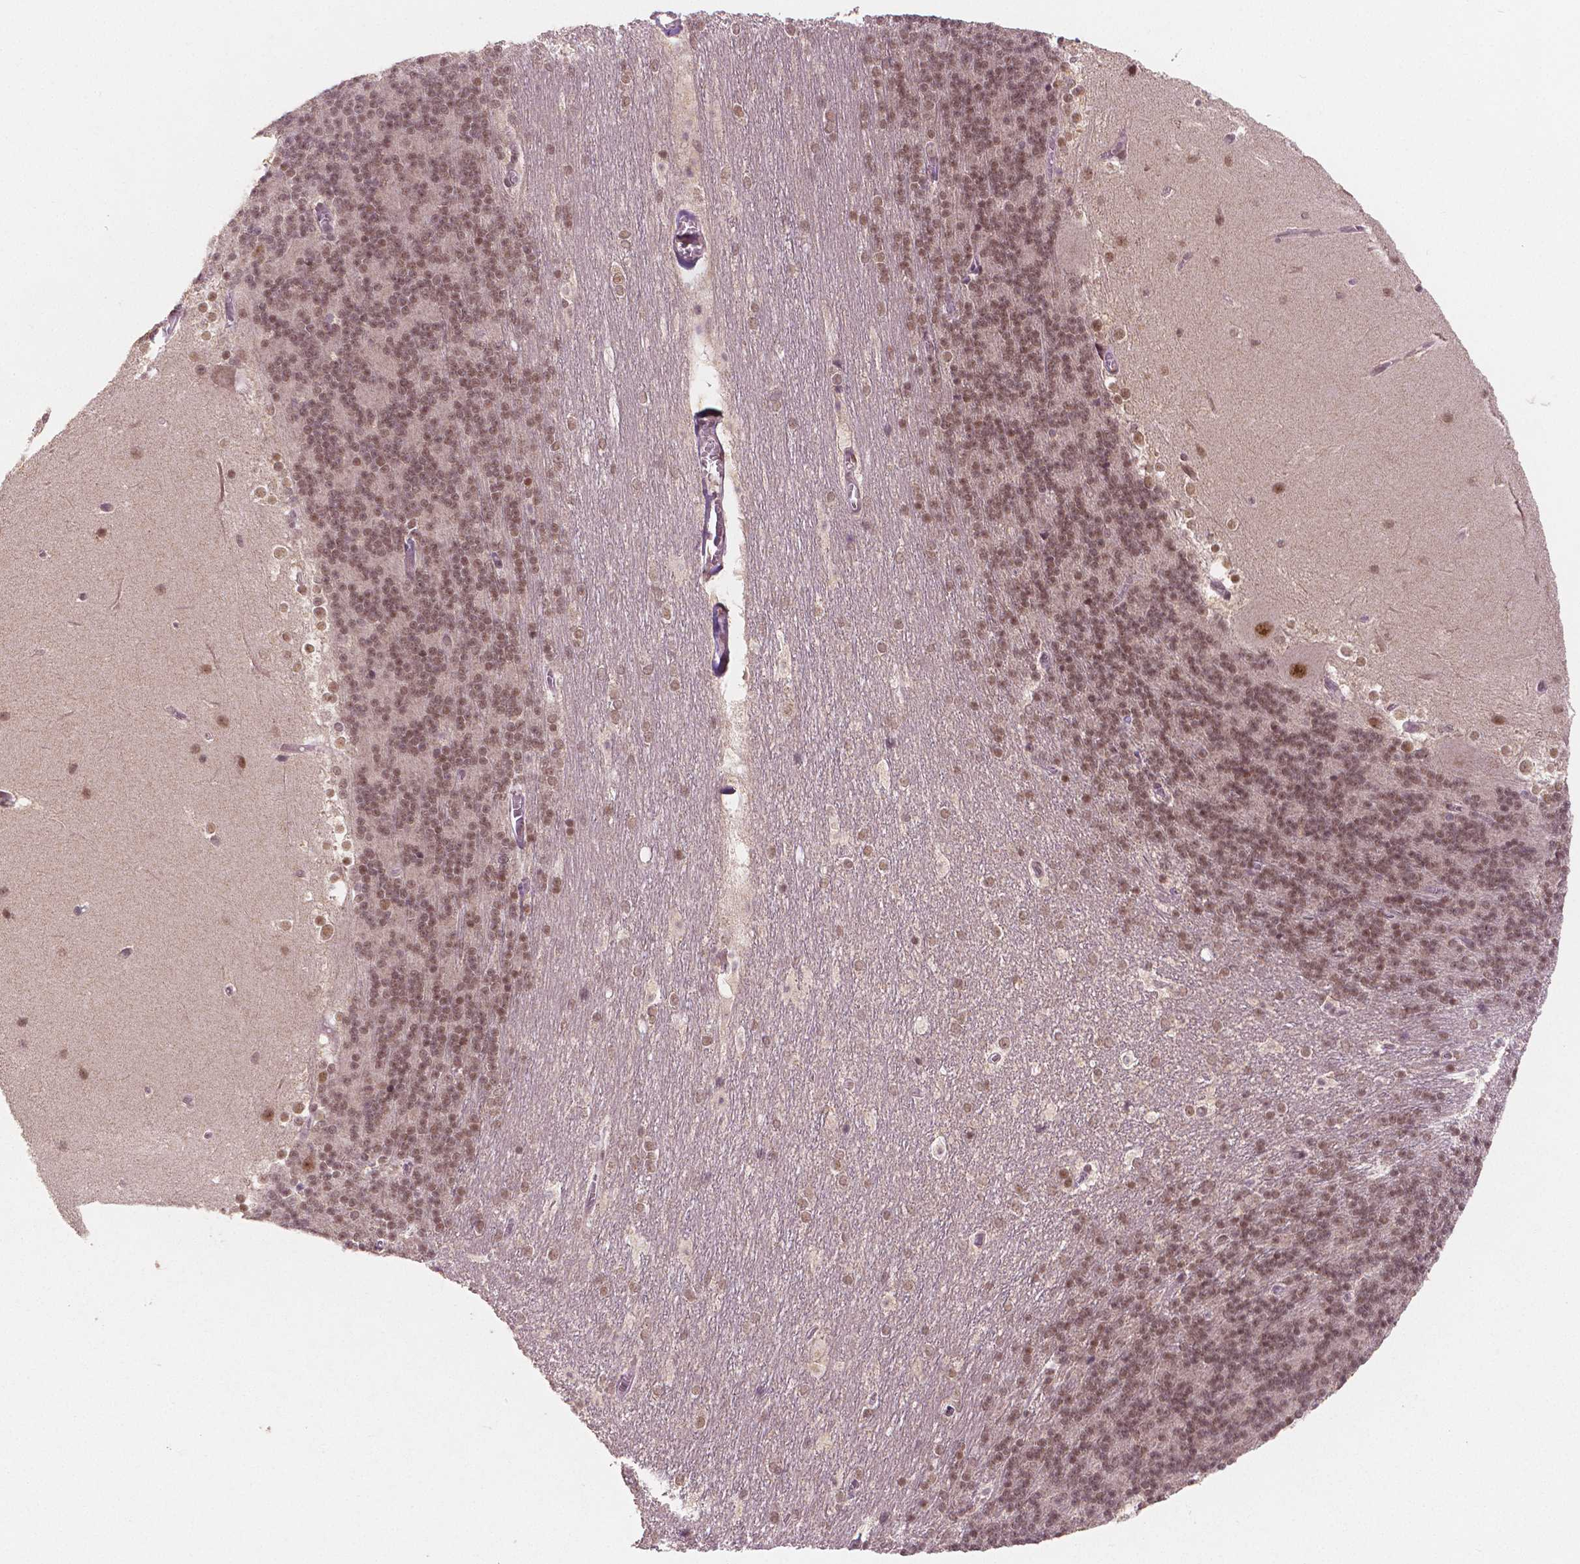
{"staining": {"intensity": "moderate", "quantity": ">75%", "location": "nuclear"}, "tissue": "cerebellum", "cell_type": "Cells in granular layer", "image_type": "normal", "snomed": [{"axis": "morphology", "description": "Normal tissue, NOS"}, {"axis": "topography", "description": "Cerebellum"}], "caption": "IHC (DAB) staining of unremarkable cerebellum exhibits moderate nuclear protein expression in approximately >75% of cells in granular layer. (DAB IHC, brown staining for protein, blue staining for nuclei).", "gene": "NSD2", "patient": {"sex": "female", "age": 19}}